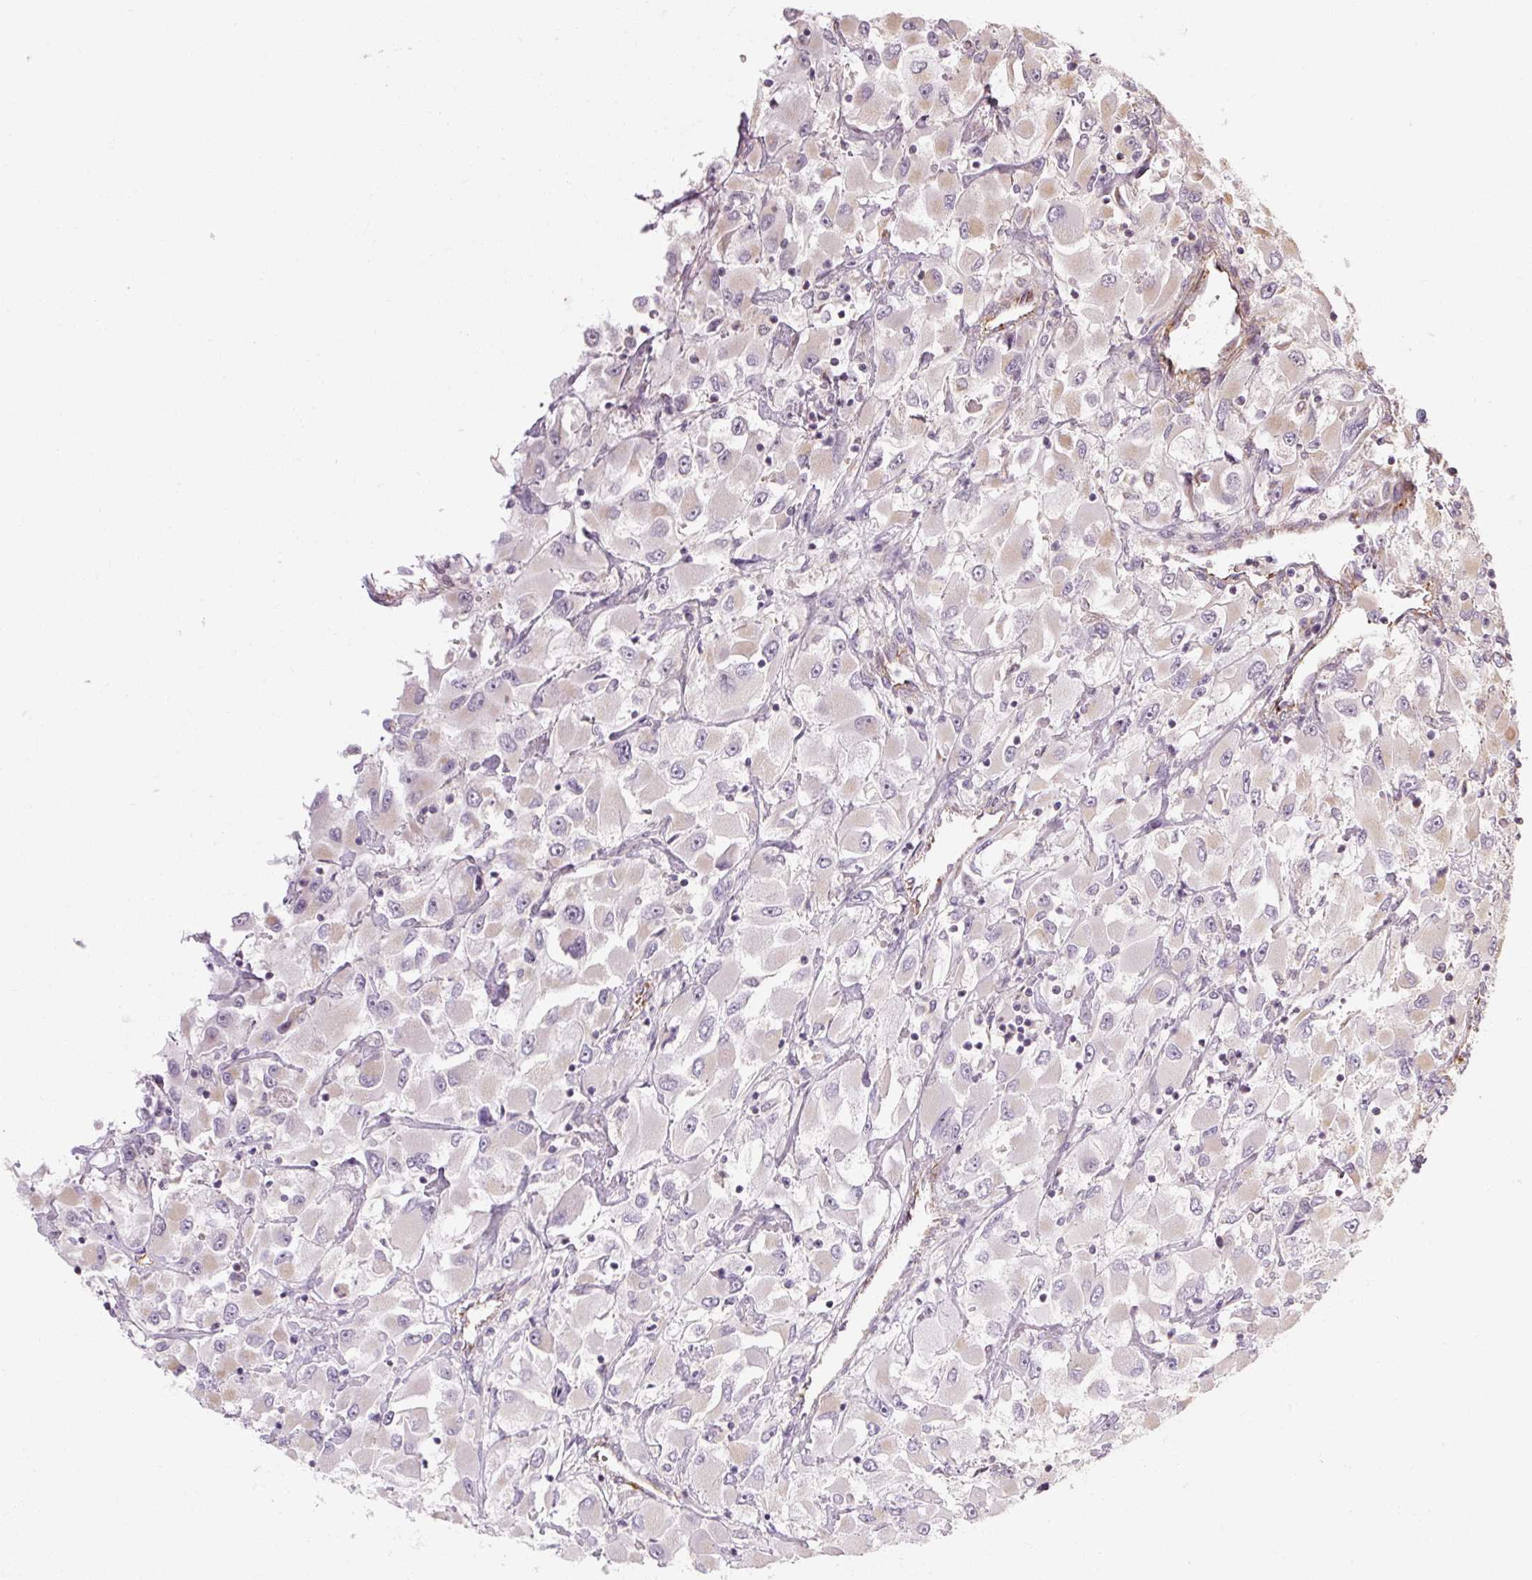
{"staining": {"intensity": "negative", "quantity": "none", "location": "none"}, "tissue": "renal cancer", "cell_type": "Tumor cells", "image_type": "cancer", "snomed": [{"axis": "morphology", "description": "Adenocarcinoma, NOS"}, {"axis": "topography", "description": "Kidney"}], "caption": "DAB immunohistochemical staining of human adenocarcinoma (renal) reveals no significant positivity in tumor cells. (DAB immunohistochemistry, high magnification).", "gene": "RB1CC1", "patient": {"sex": "female", "age": 52}}